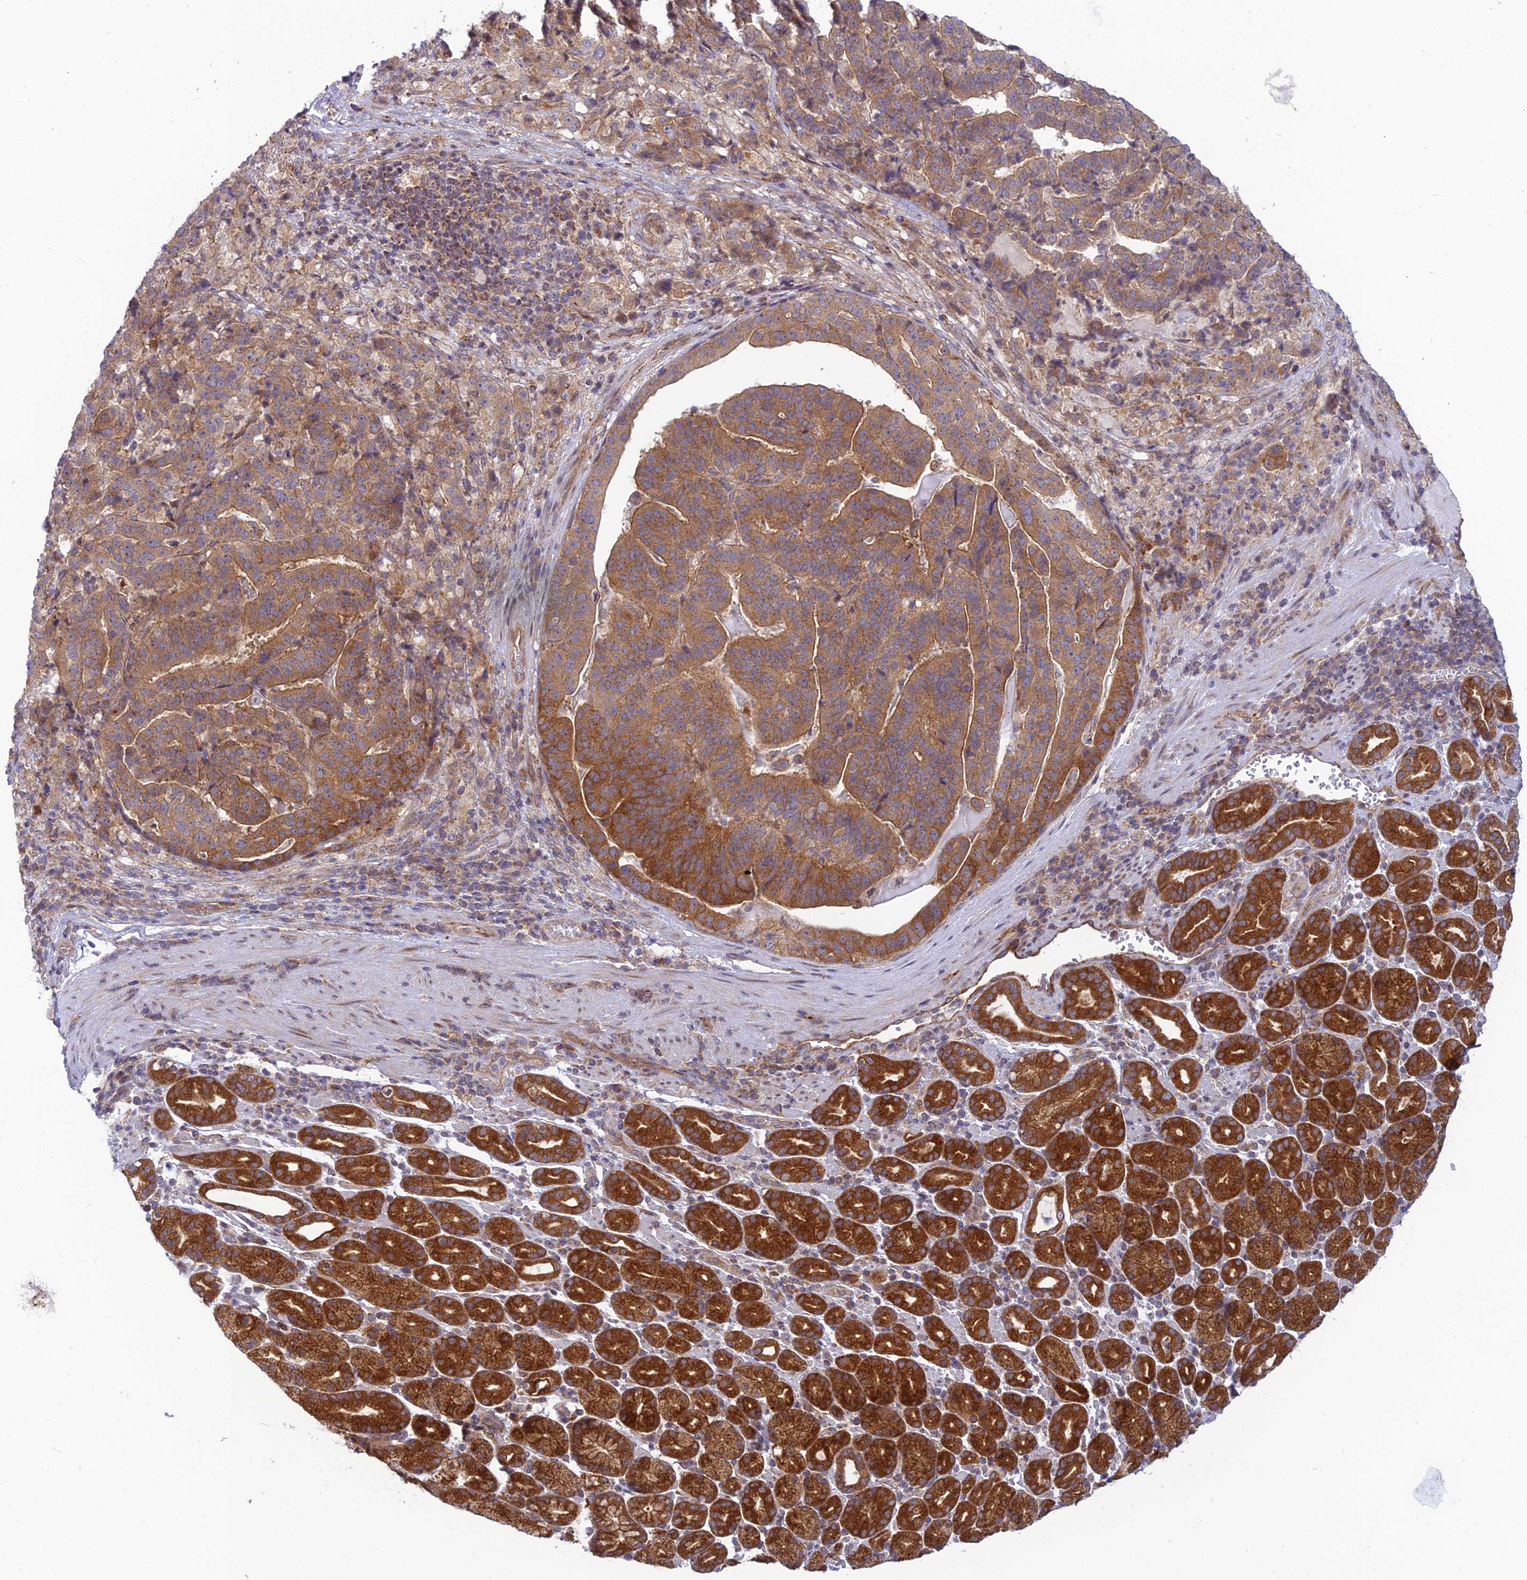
{"staining": {"intensity": "moderate", "quantity": ">75%", "location": "cytoplasmic/membranous"}, "tissue": "stomach cancer", "cell_type": "Tumor cells", "image_type": "cancer", "snomed": [{"axis": "morphology", "description": "Adenocarcinoma, NOS"}, {"axis": "topography", "description": "Stomach"}], "caption": "Immunohistochemistry of human stomach cancer (adenocarcinoma) shows medium levels of moderate cytoplasmic/membranous expression in about >75% of tumor cells.", "gene": "HOOK2", "patient": {"sex": "male", "age": 48}}